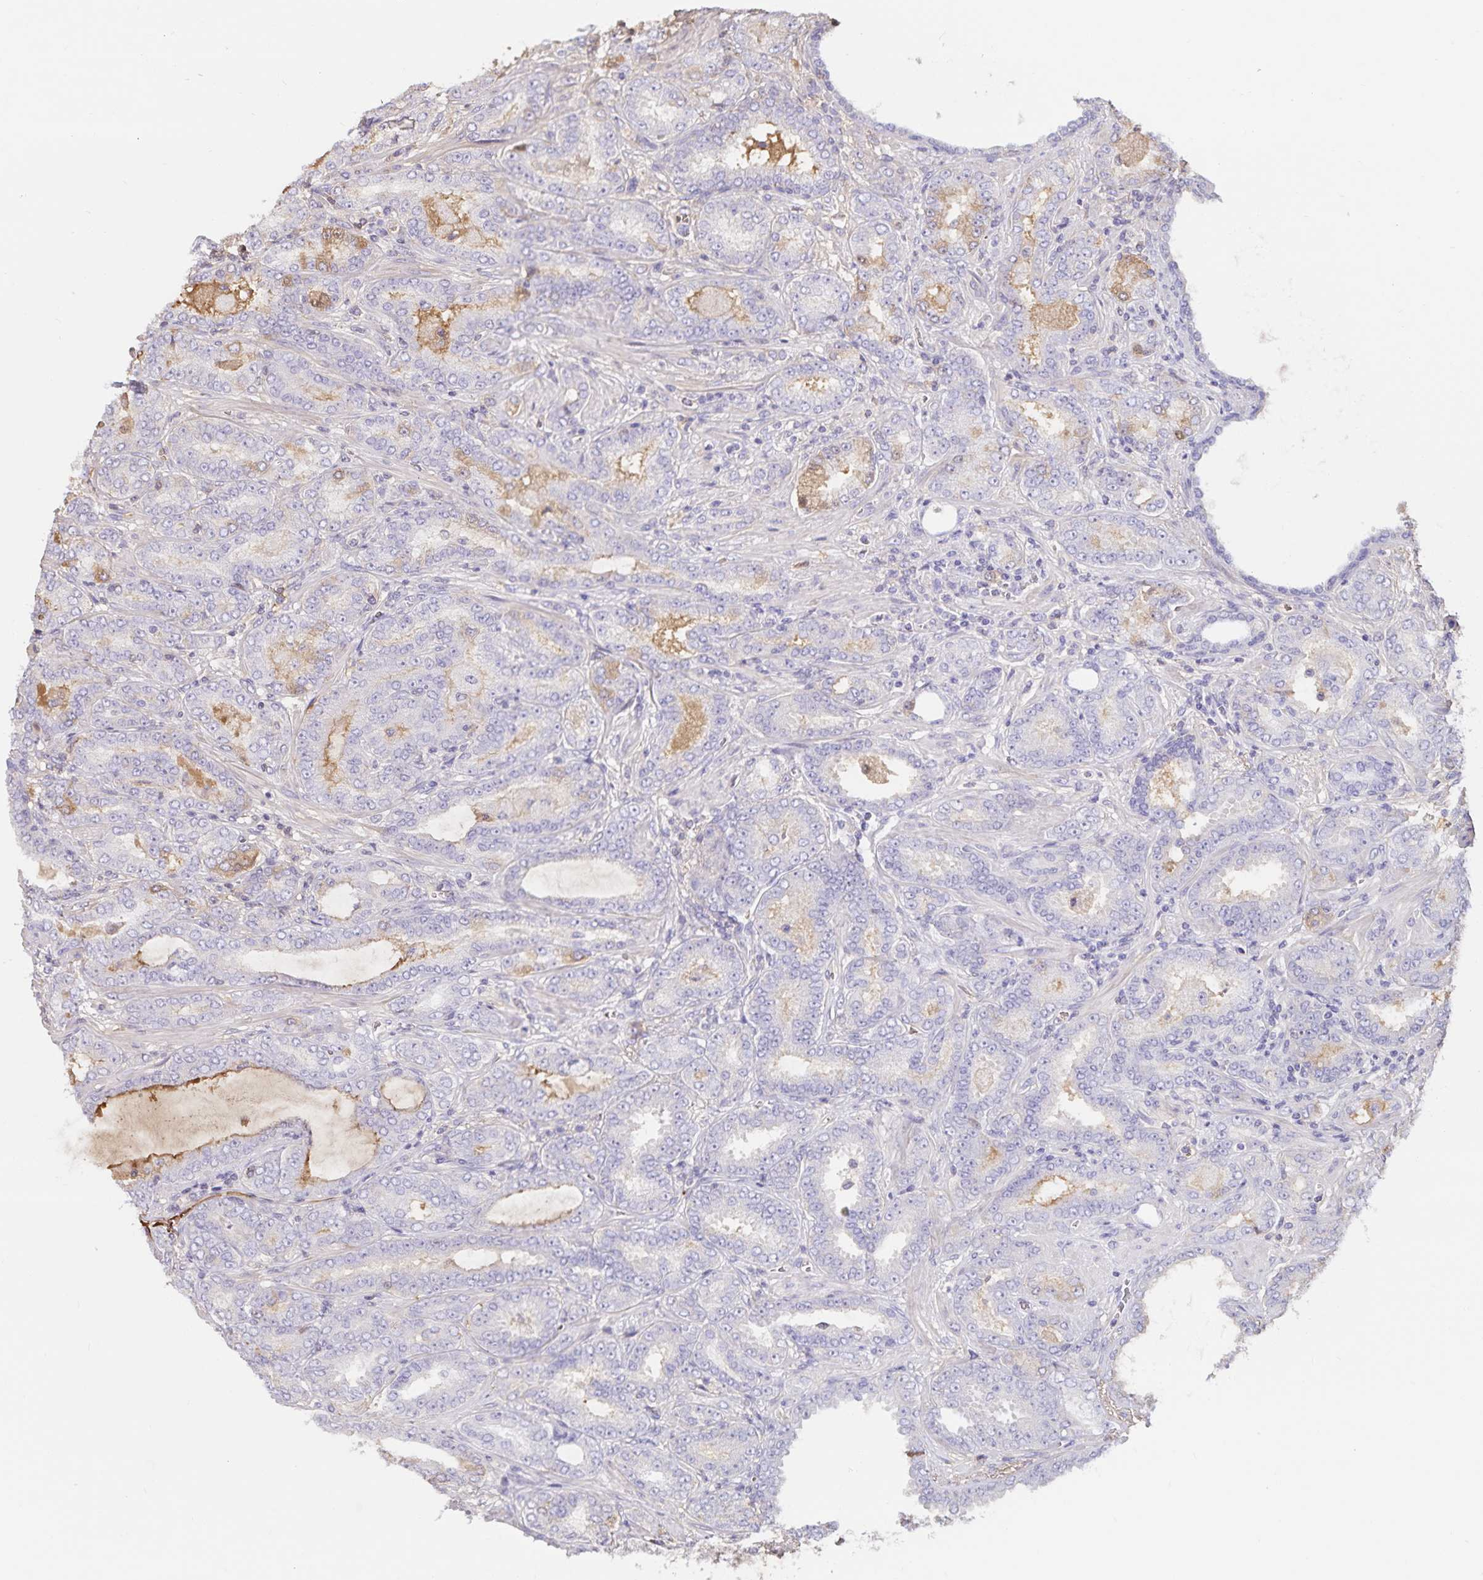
{"staining": {"intensity": "negative", "quantity": "none", "location": "none"}, "tissue": "prostate cancer", "cell_type": "Tumor cells", "image_type": "cancer", "snomed": [{"axis": "morphology", "description": "Adenocarcinoma, High grade"}, {"axis": "topography", "description": "Prostate"}], "caption": "Immunohistochemical staining of high-grade adenocarcinoma (prostate) demonstrates no significant expression in tumor cells. The staining is performed using DAB brown chromogen with nuclei counter-stained in using hematoxylin.", "gene": "FGG", "patient": {"sex": "male", "age": 72}}